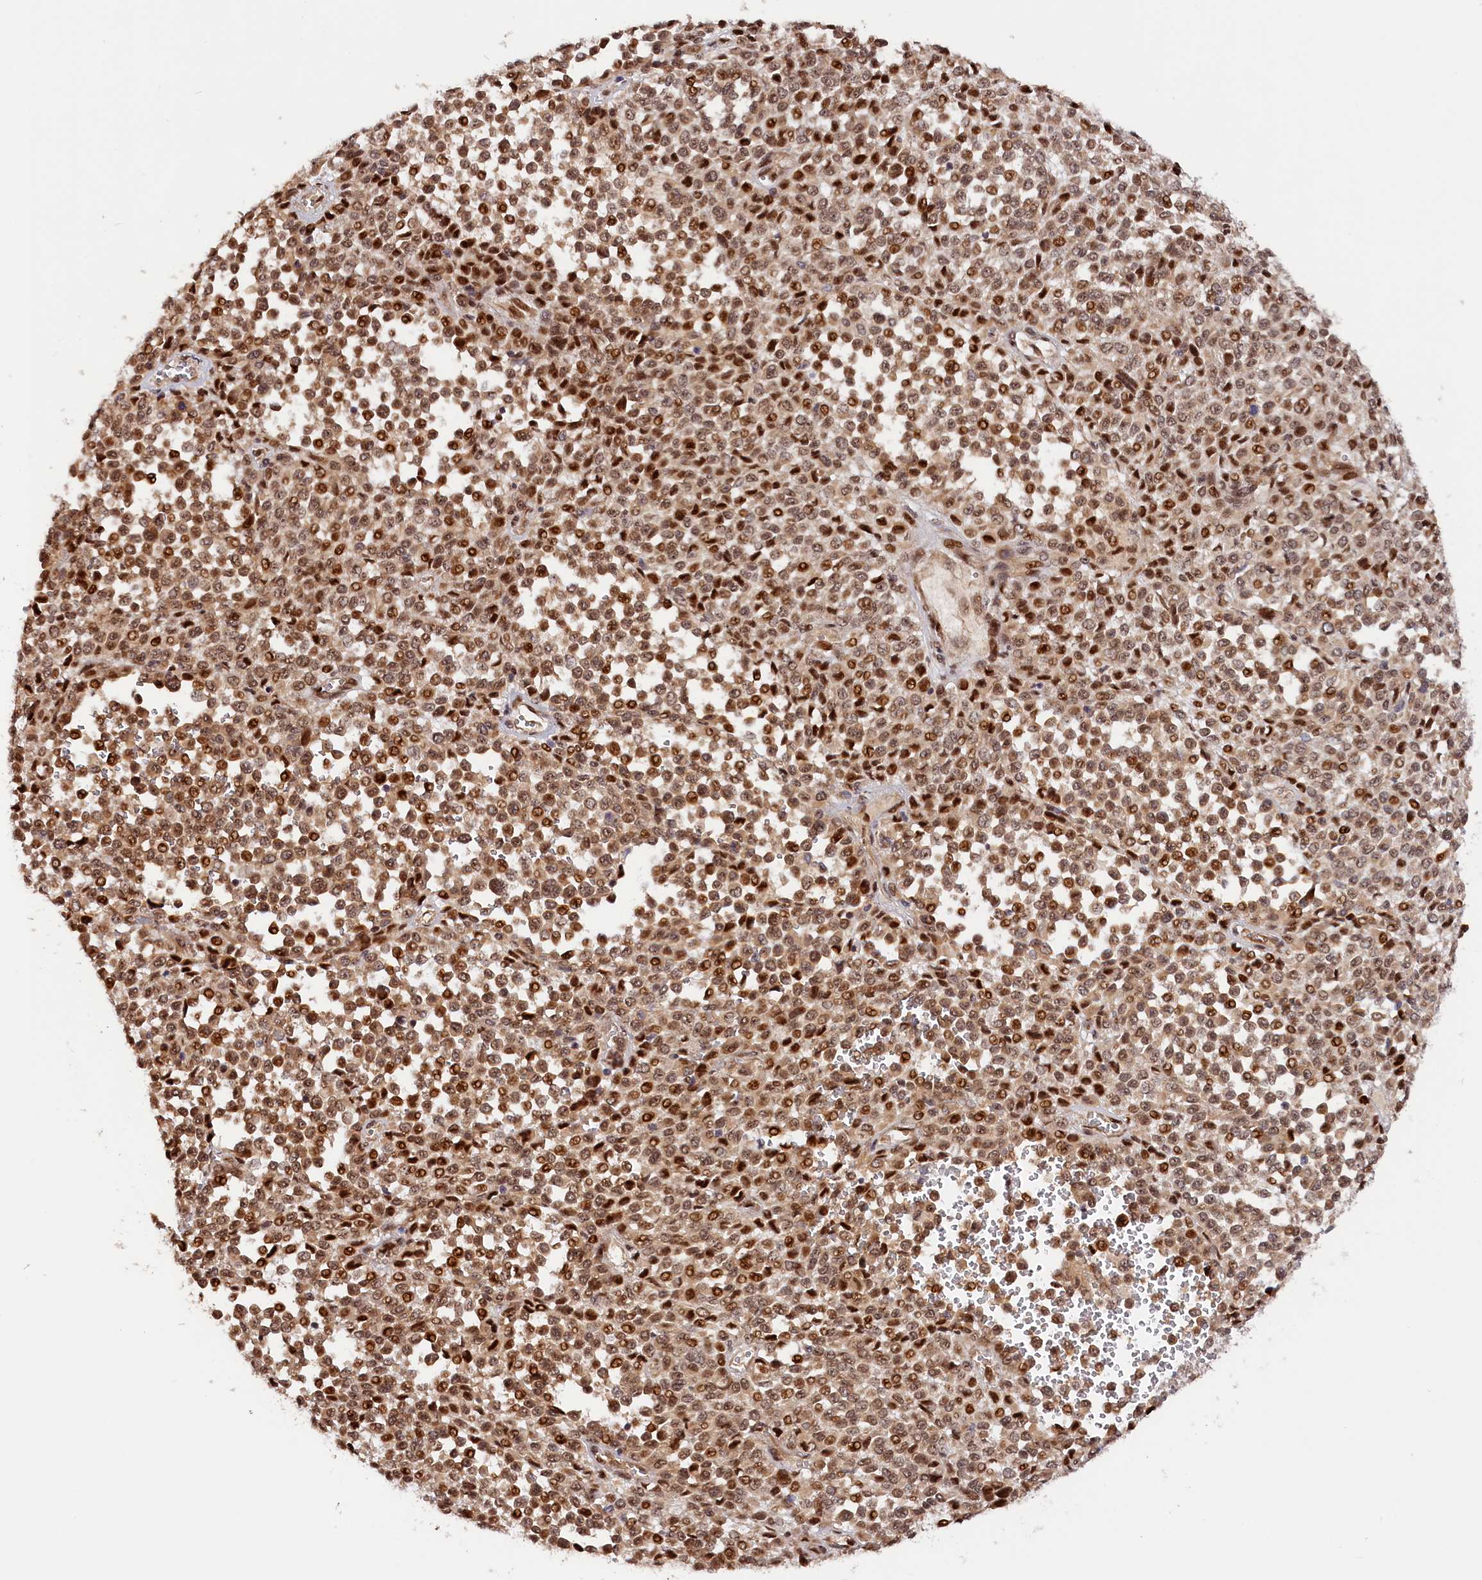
{"staining": {"intensity": "strong", "quantity": "25%-75%", "location": "nuclear"}, "tissue": "melanoma", "cell_type": "Tumor cells", "image_type": "cancer", "snomed": [{"axis": "morphology", "description": "Malignant melanoma, Metastatic site"}, {"axis": "topography", "description": "Pancreas"}], "caption": "Immunohistochemical staining of malignant melanoma (metastatic site) shows high levels of strong nuclear protein expression in approximately 25%-75% of tumor cells. (Stains: DAB in brown, nuclei in blue, Microscopy: brightfield microscopy at high magnification).", "gene": "ANKRD24", "patient": {"sex": "female", "age": 30}}